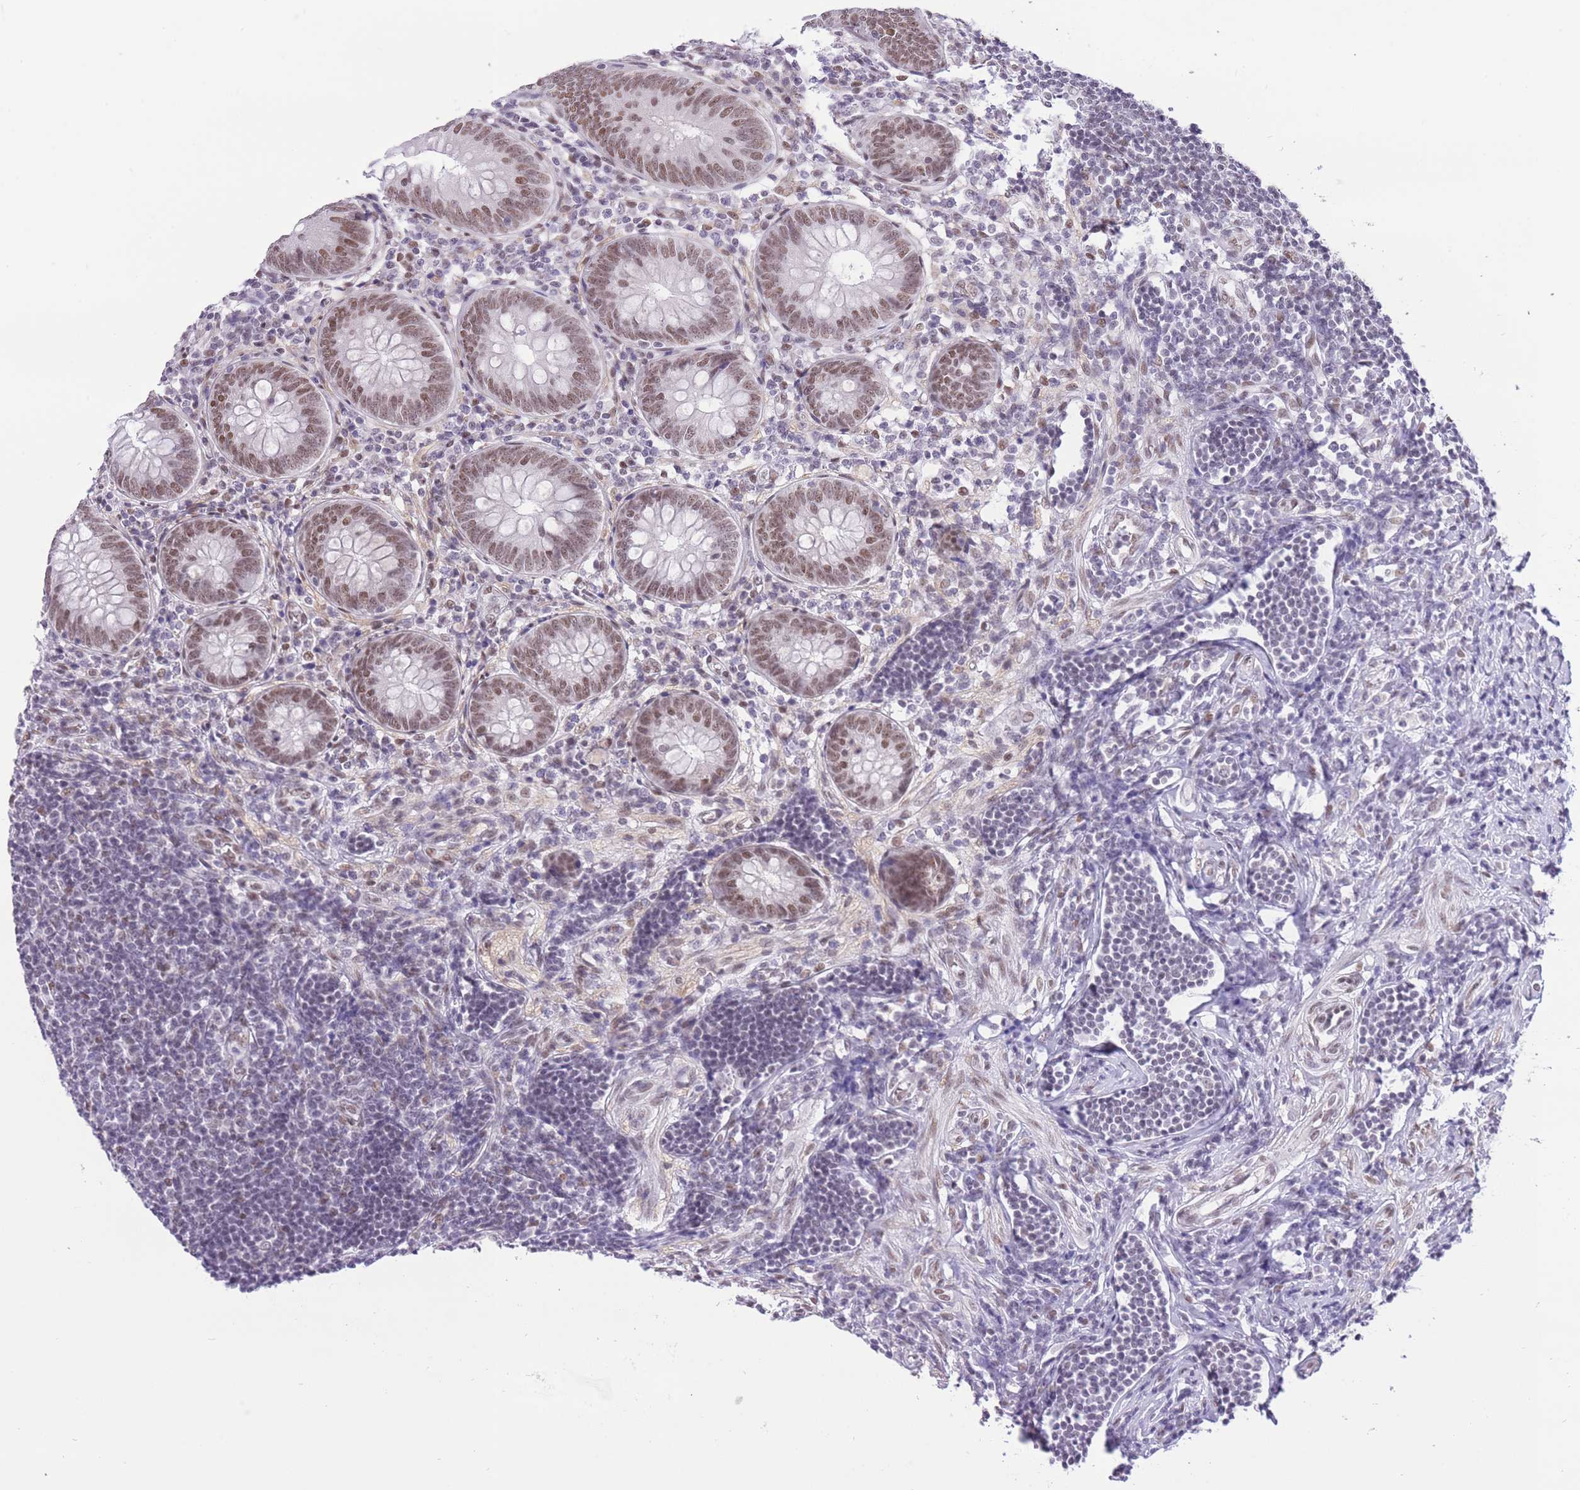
{"staining": {"intensity": "moderate", "quantity": ">75%", "location": "nuclear"}, "tissue": "appendix", "cell_type": "Glandular cells", "image_type": "normal", "snomed": [{"axis": "morphology", "description": "Normal tissue, NOS"}, {"axis": "topography", "description": "Appendix"}], "caption": "High-power microscopy captured an IHC histopathology image of unremarkable appendix, revealing moderate nuclear expression in about >75% of glandular cells.", "gene": "ZBED5", "patient": {"sex": "female", "age": 54}}